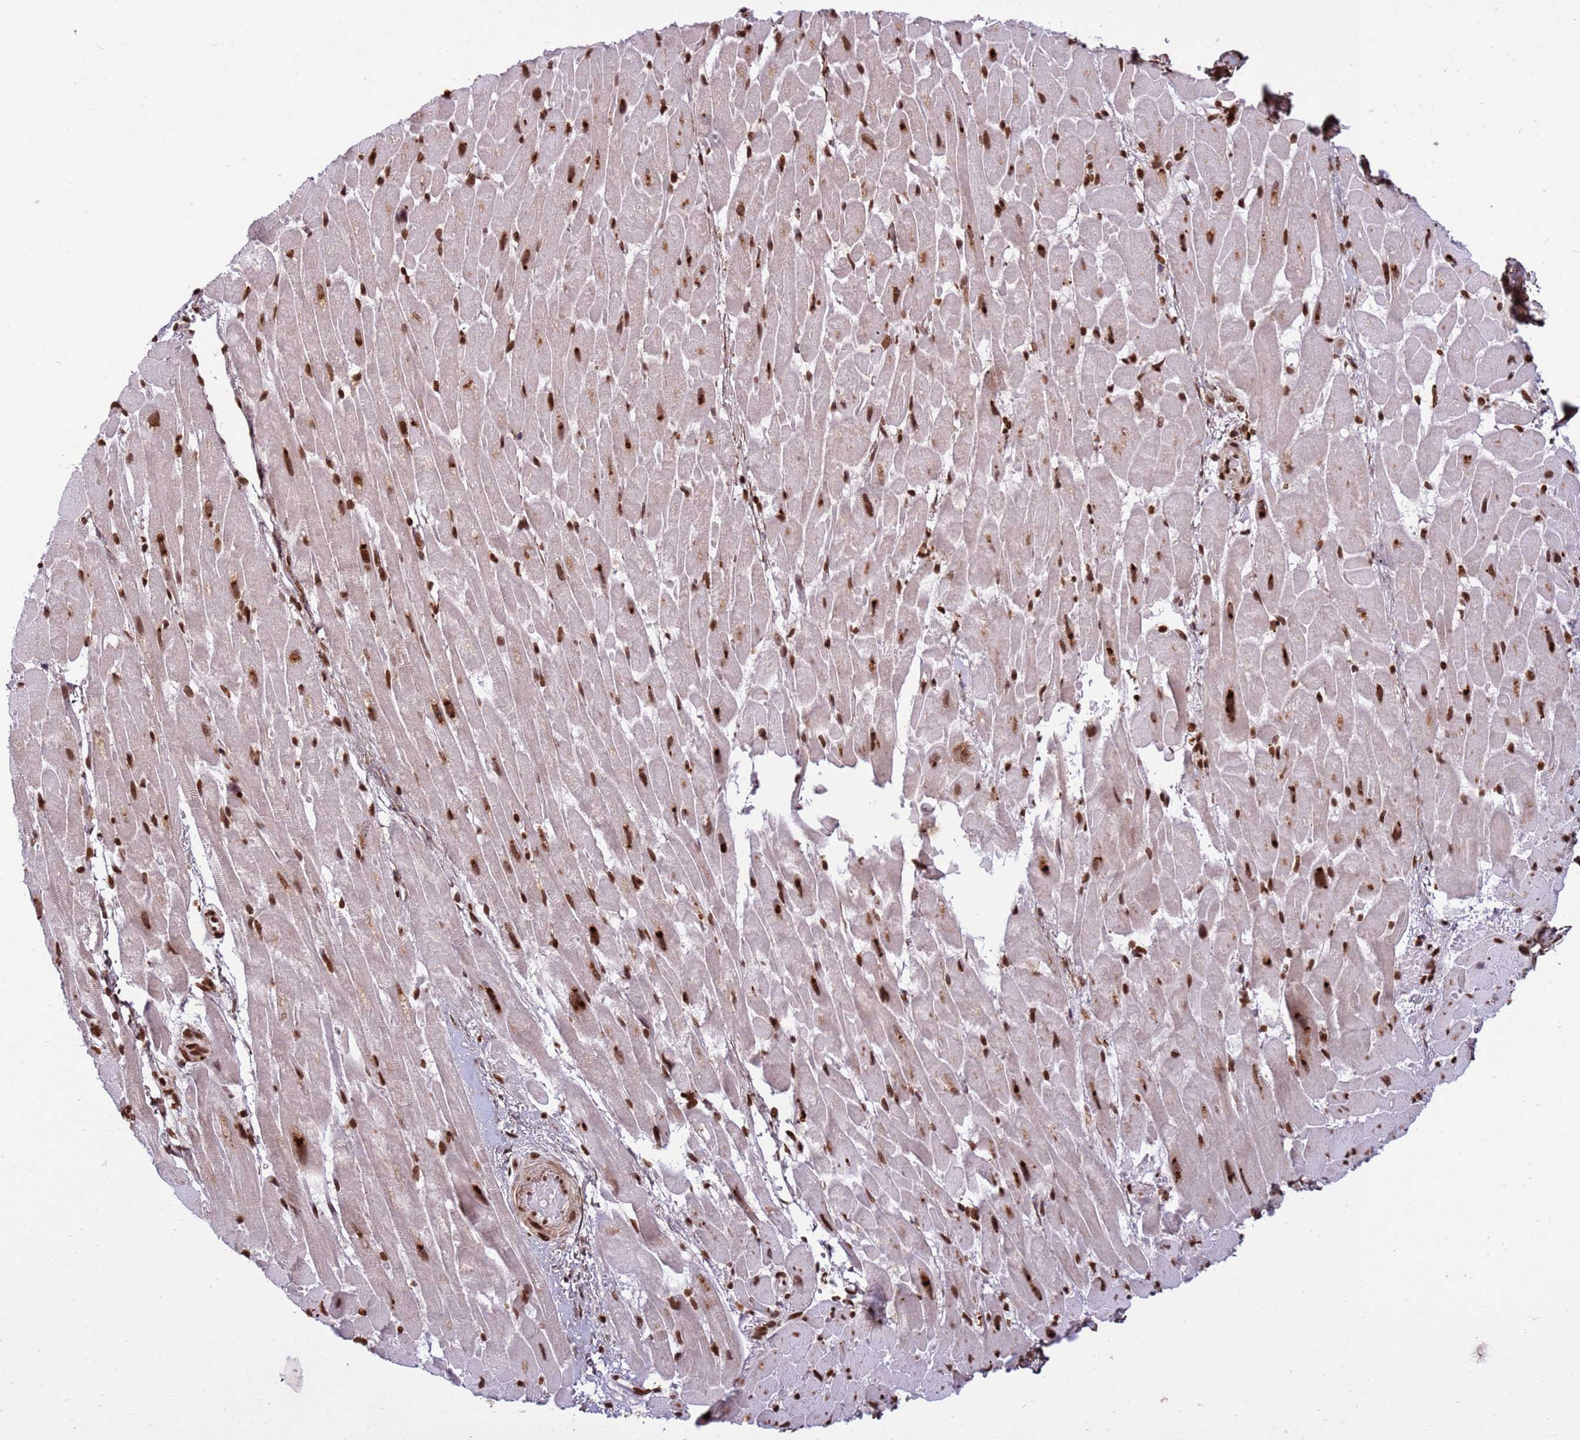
{"staining": {"intensity": "strong", "quantity": ">75%", "location": "nuclear"}, "tissue": "heart muscle", "cell_type": "Cardiomyocytes", "image_type": "normal", "snomed": [{"axis": "morphology", "description": "Normal tissue, NOS"}, {"axis": "topography", "description": "Heart"}], "caption": "Heart muscle stained for a protein (brown) shows strong nuclear positive positivity in approximately >75% of cardiomyocytes.", "gene": "H3", "patient": {"sex": "male", "age": 37}}